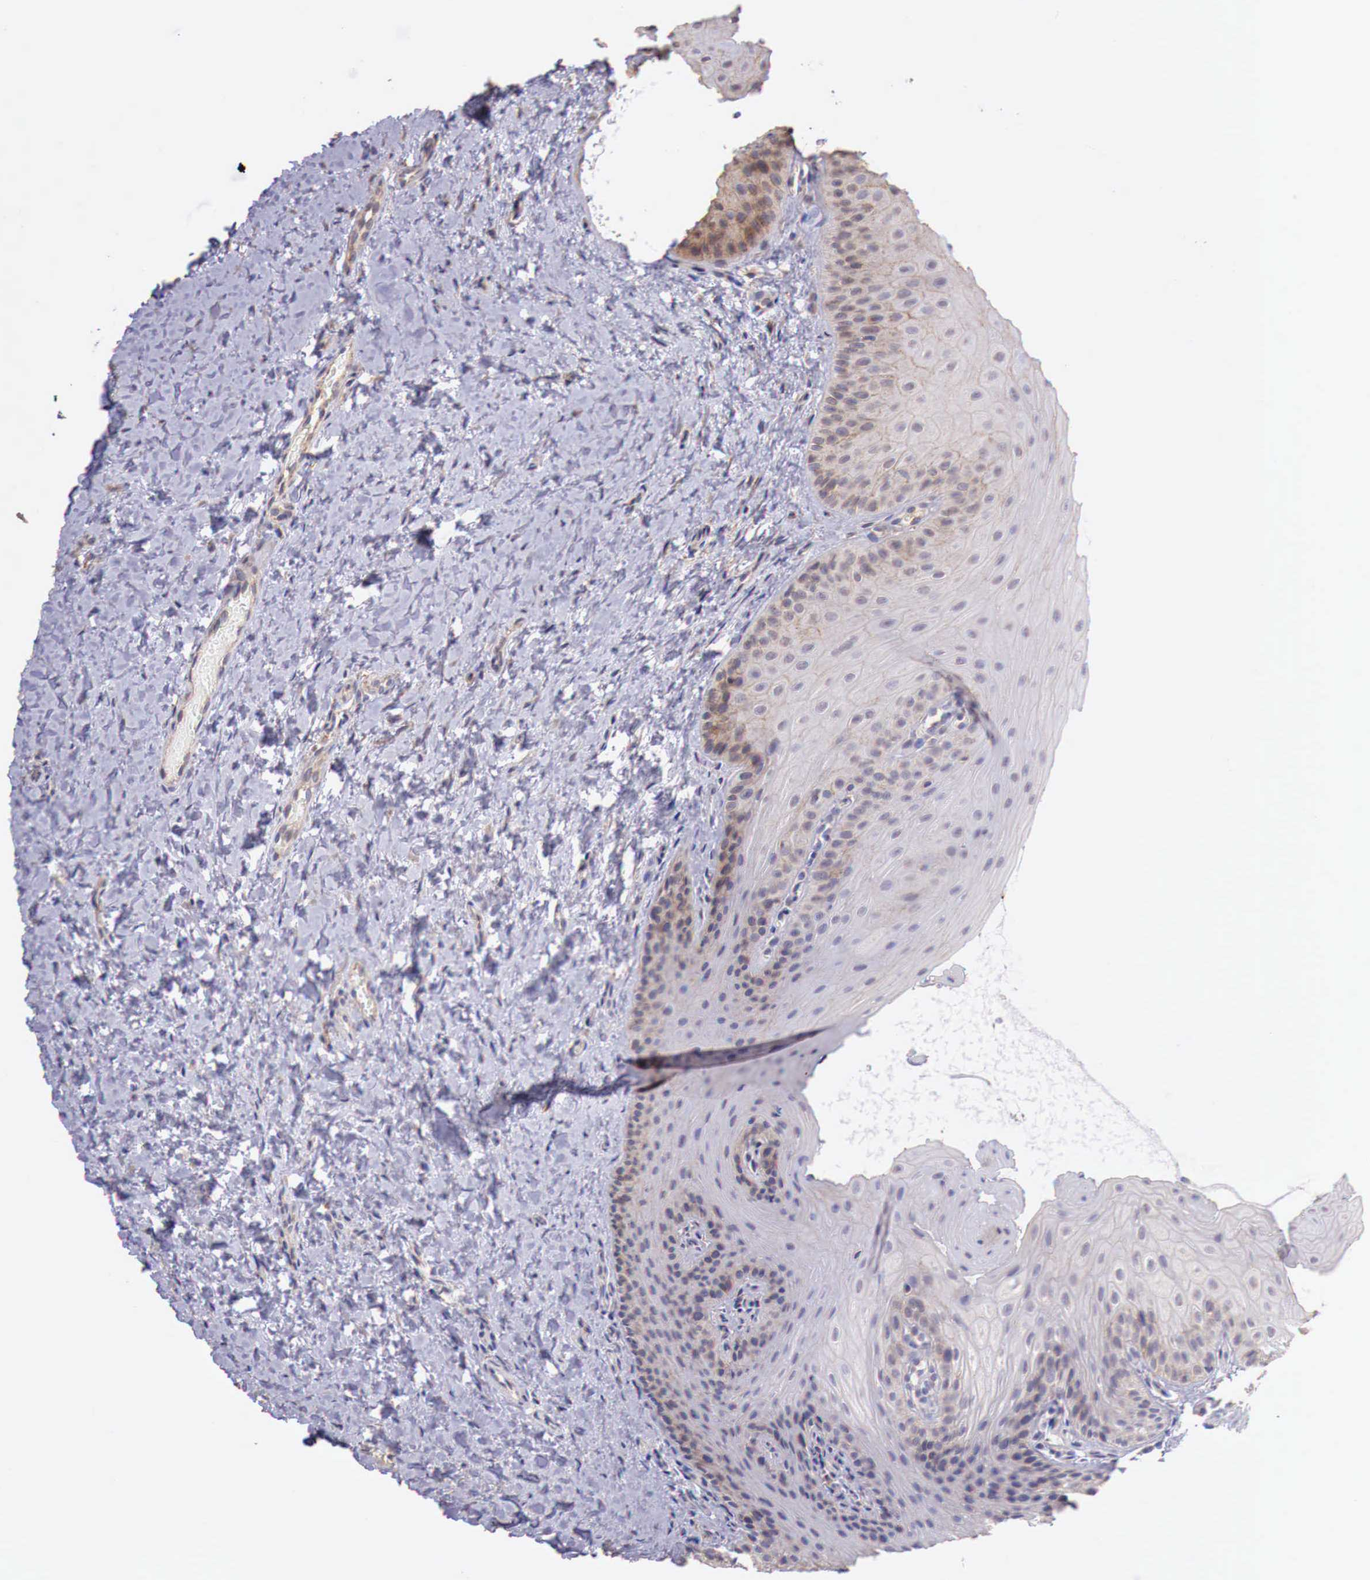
{"staining": {"intensity": "weak", "quantity": "<25%", "location": "cytoplasmic/membranous"}, "tissue": "oral mucosa", "cell_type": "Squamous epithelial cells", "image_type": "normal", "snomed": [{"axis": "morphology", "description": "Normal tissue, NOS"}, {"axis": "topography", "description": "Oral tissue"}], "caption": "Micrograph shows no protein positivity in squamous epithelial cells of unremarkable oral mucosa.", "gene": "CHRDL1", "patient": {"sex": "female", "age": 23}}